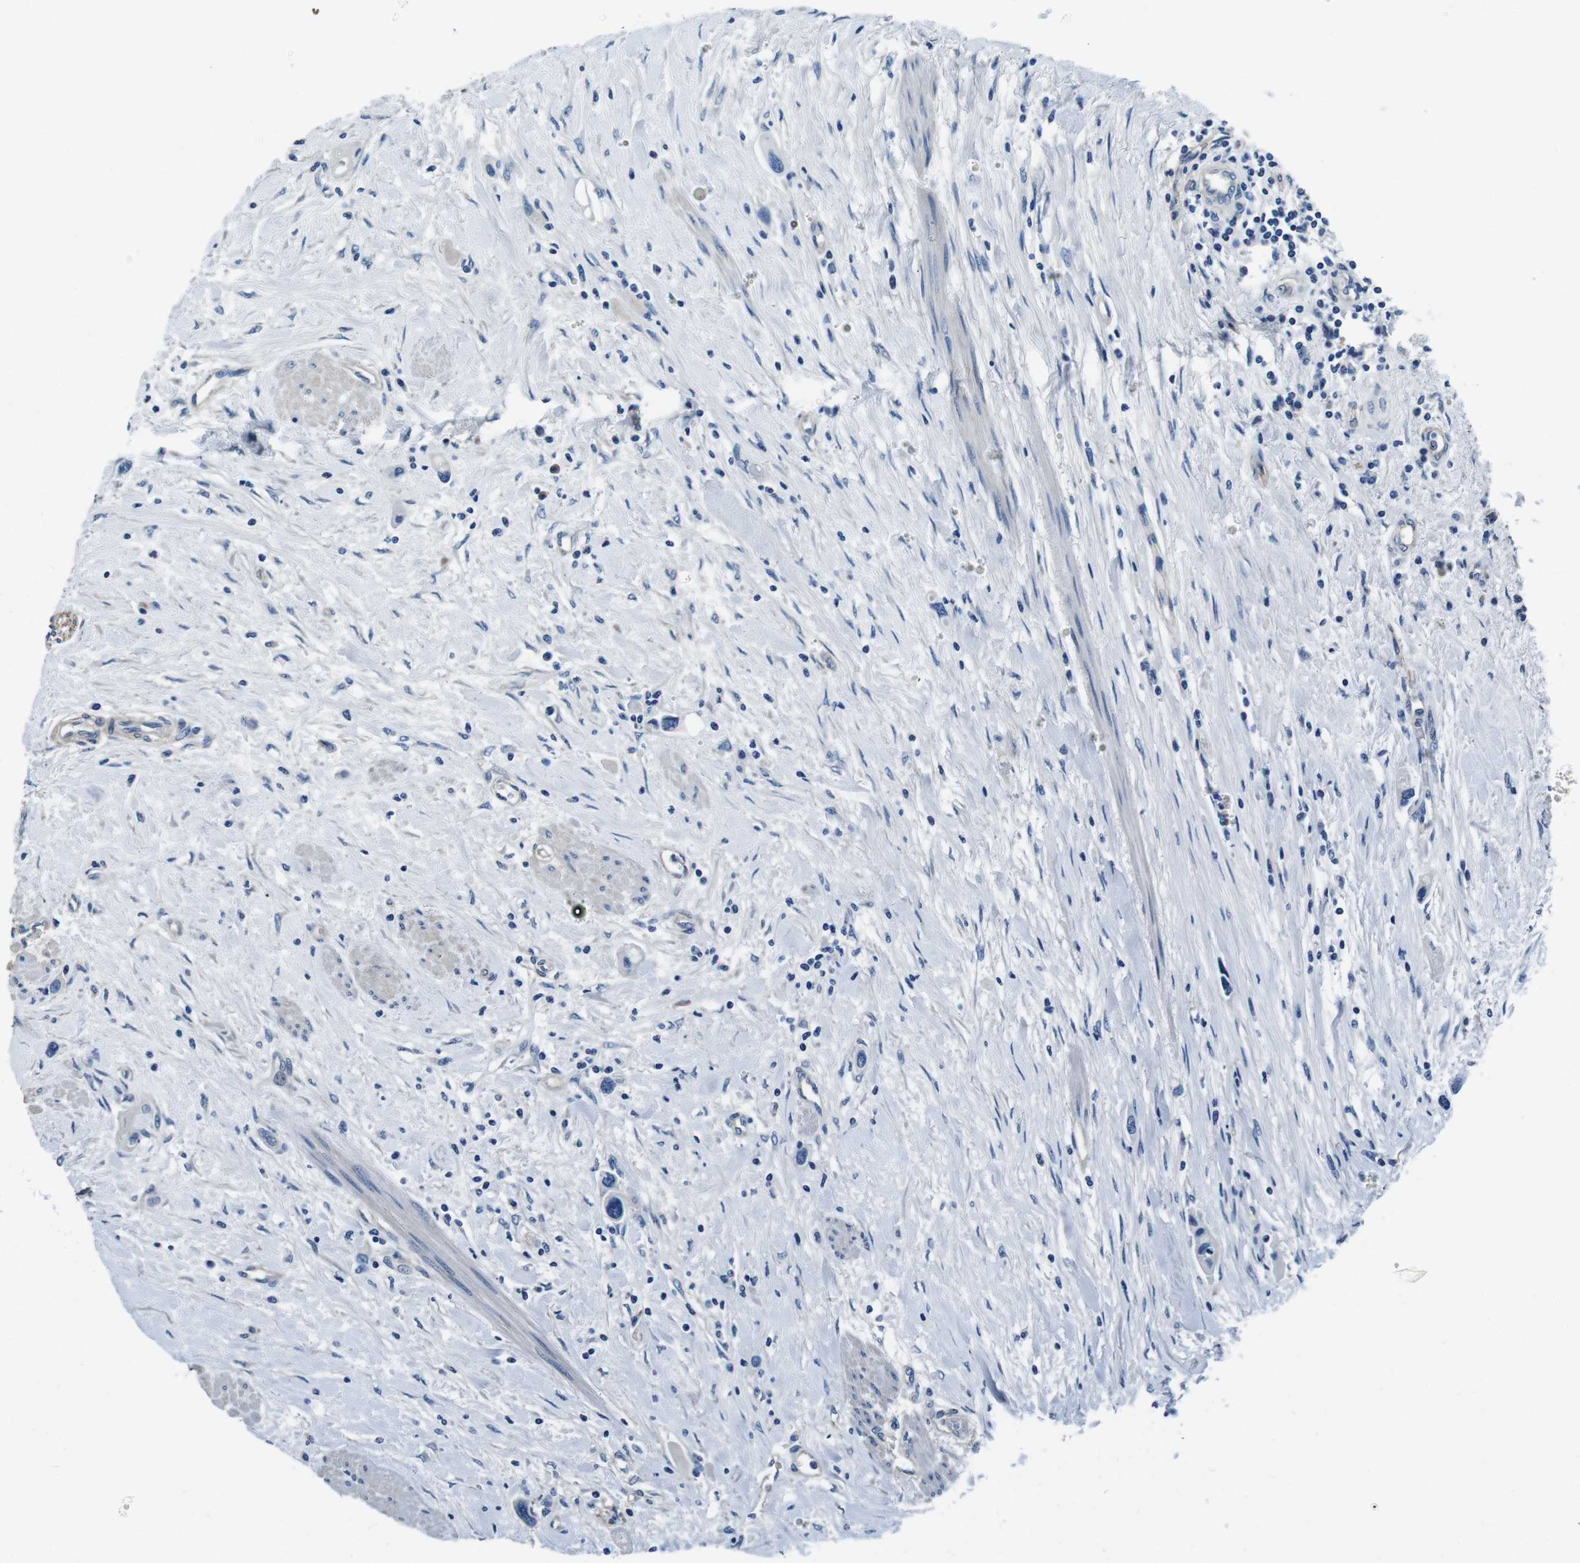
{"staining": {"intensity": "negative", "quantity": "none", "location": "none"}, "tissue": "urothelial cancer", "cell_type": "Tumor cells", "image_type": "cancer", "snomed": [{"axis": "morphology", "description": "Urothelial carcinoma, High grade"}, {"axis": "topography", "description": "Urinary bladder"}], "caption": "Tumor cells show no significant expression in urothelial cancer. (Stains: DAB immunohistochemistry (IHC) with hematoxylin counter stain, Microscopy: brightfield microscopy at high magnification).", "gene": "CASQ1", "patient": {"sex": "female", "age": 56}}